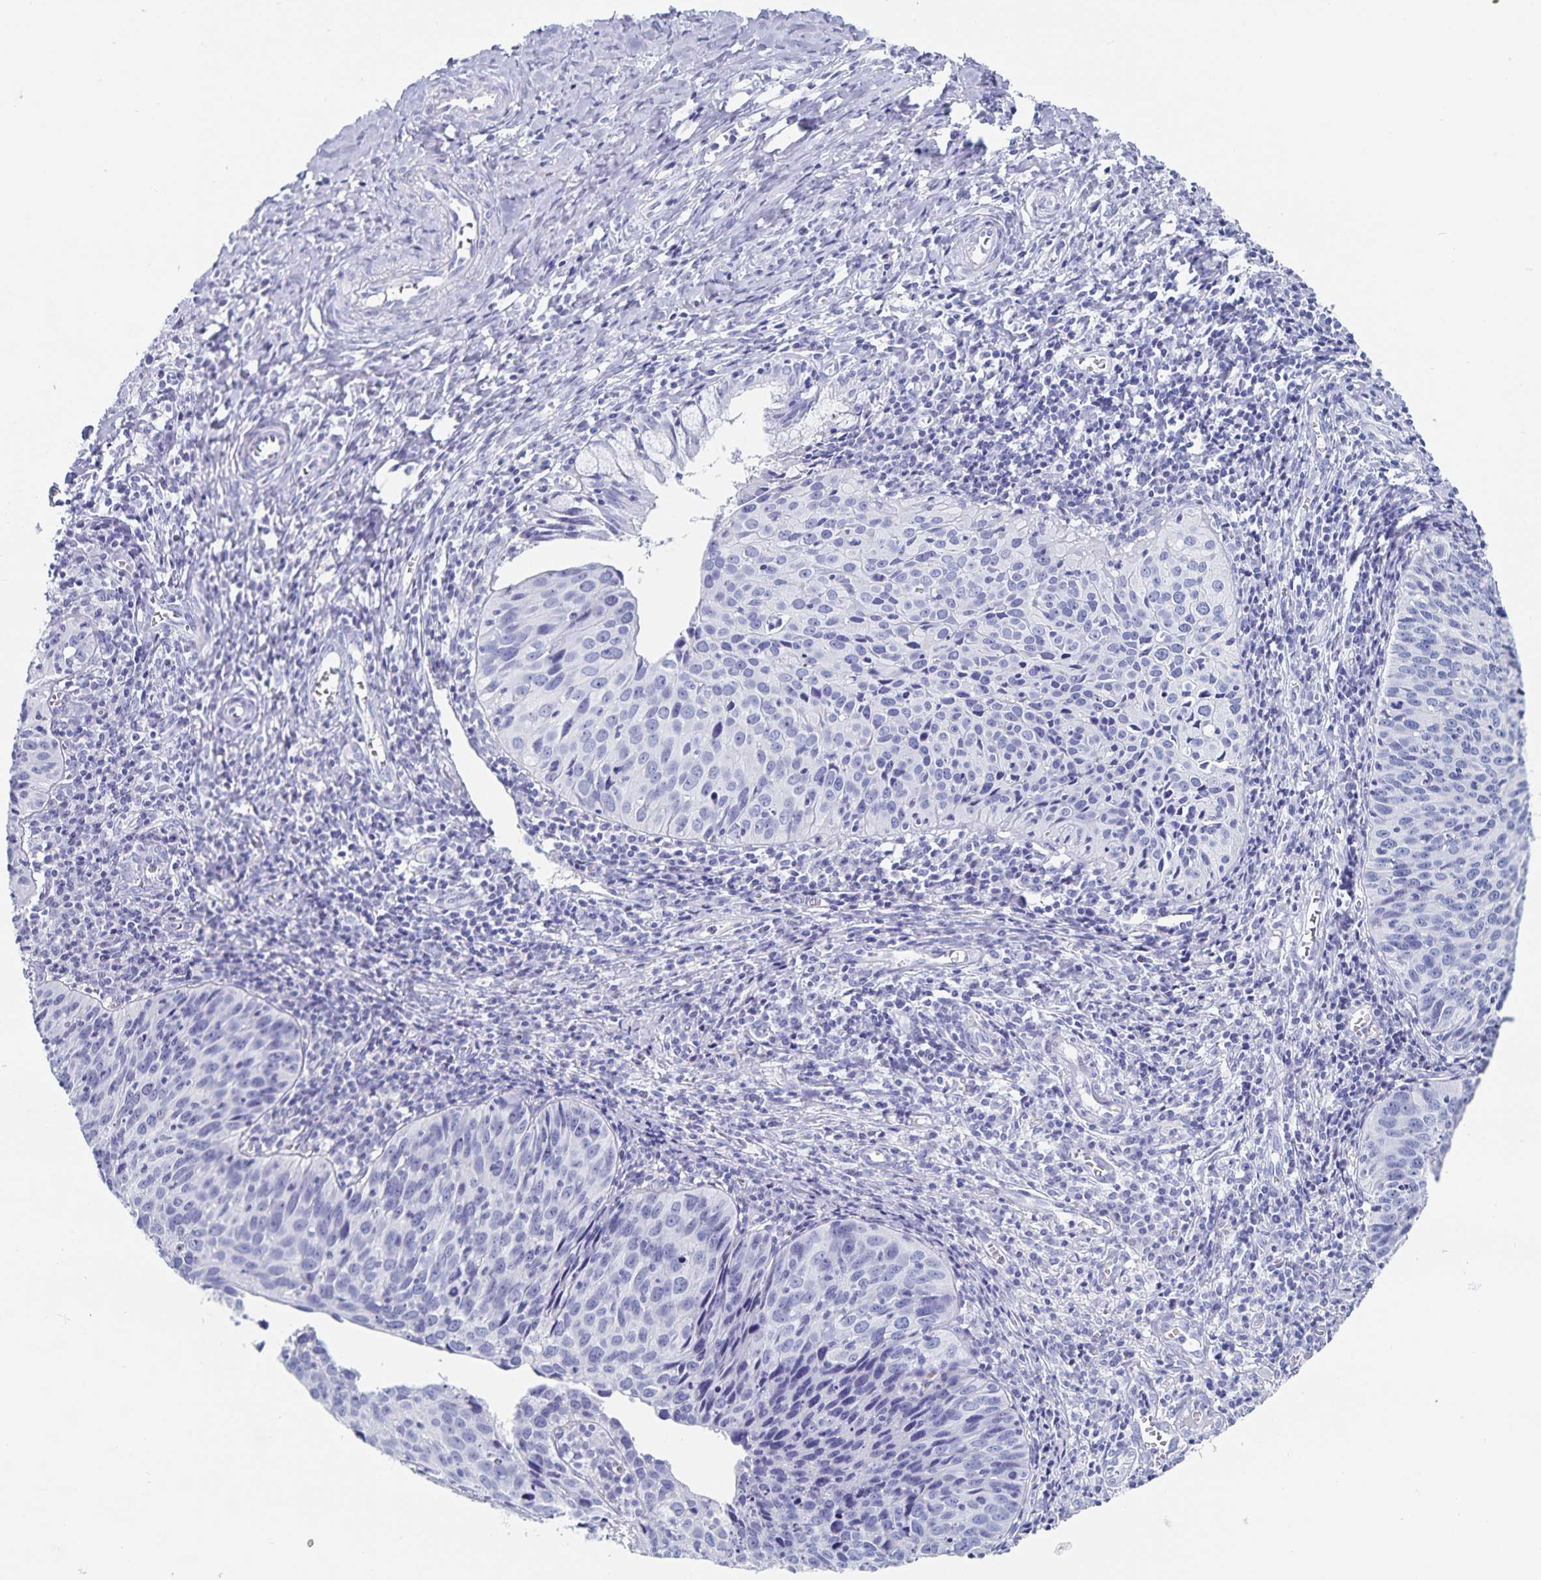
{"staining": {"intensity": "negative", "quantity": "none", "location": "none"}, "tissue": "cervical cancer", "cell_type": "Tumor cells", "image_type": "cancer", "snomed": [{"axis": "morphology", "description": "Squamous cell carcinoma, NOS"}, {"axis": "topography", "description": "Cervix"}], "caption": "Immunohistochemistry (IHC) micrograph of neoplastic tissue: cervical cancer (squamous cell carcinoma) stained with DAB reveals no significant protein expression in tumor cells.", "gene": "C19orf73", "patient": {"sex": "female", "age": 31}}